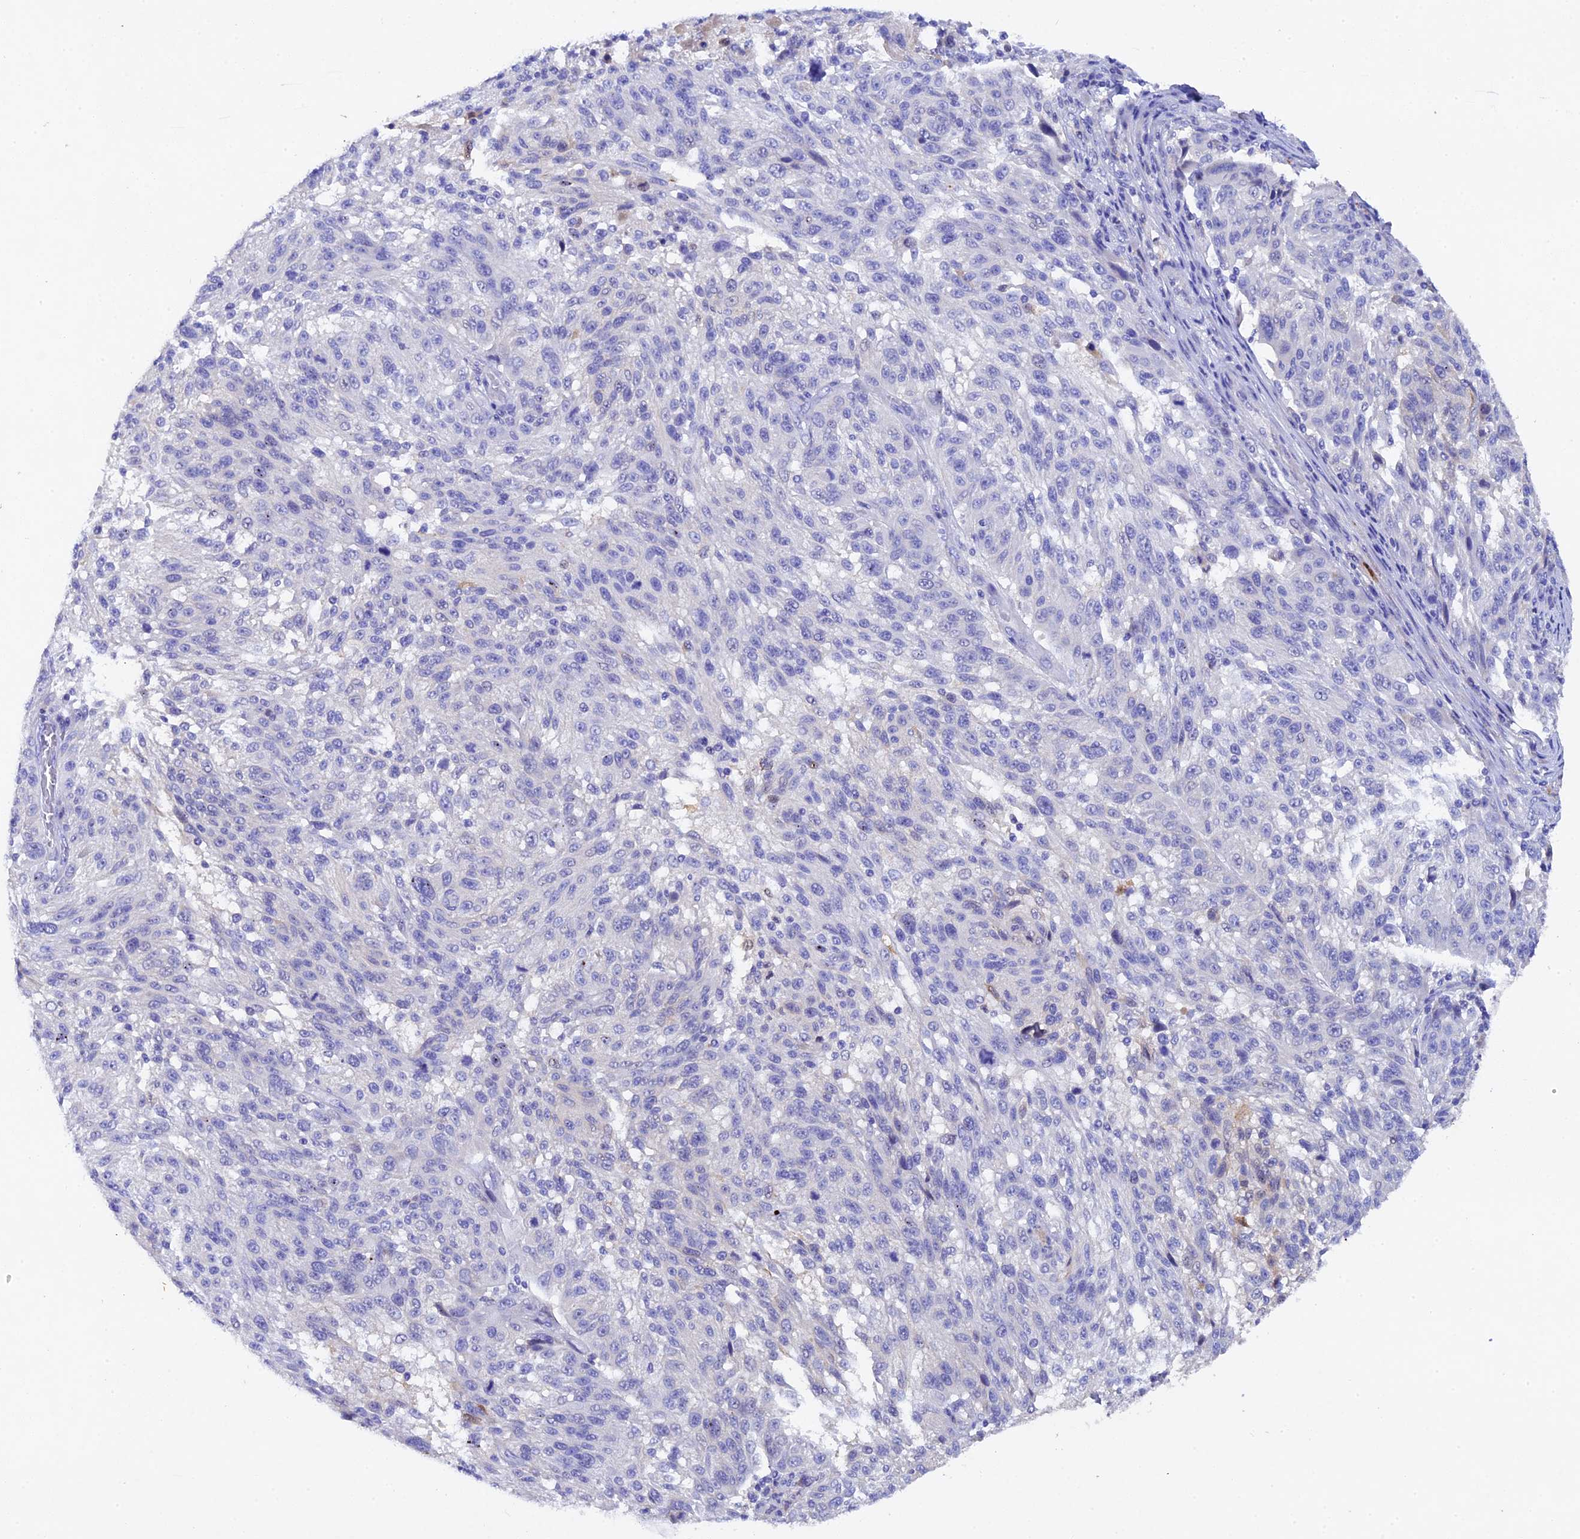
{"staining": {"intensity": "negative", "quantity": "none", "location": "none"}, "tissue": "melanoma", "cell_type": "Tumor cells", "image_type": "cancer", "snomed": [{"axis": "morphology", "description": "Malignant melanoma, NOS"}, {"axis": "topography", "description": "Skin"}], "caption": "Immunohistochemistry image of human melanoma stained for a protein (brown), which exhibits no staining in tumor cells.", "gene": "TGDS", "patient": {"sex": "male", "age": 53}}